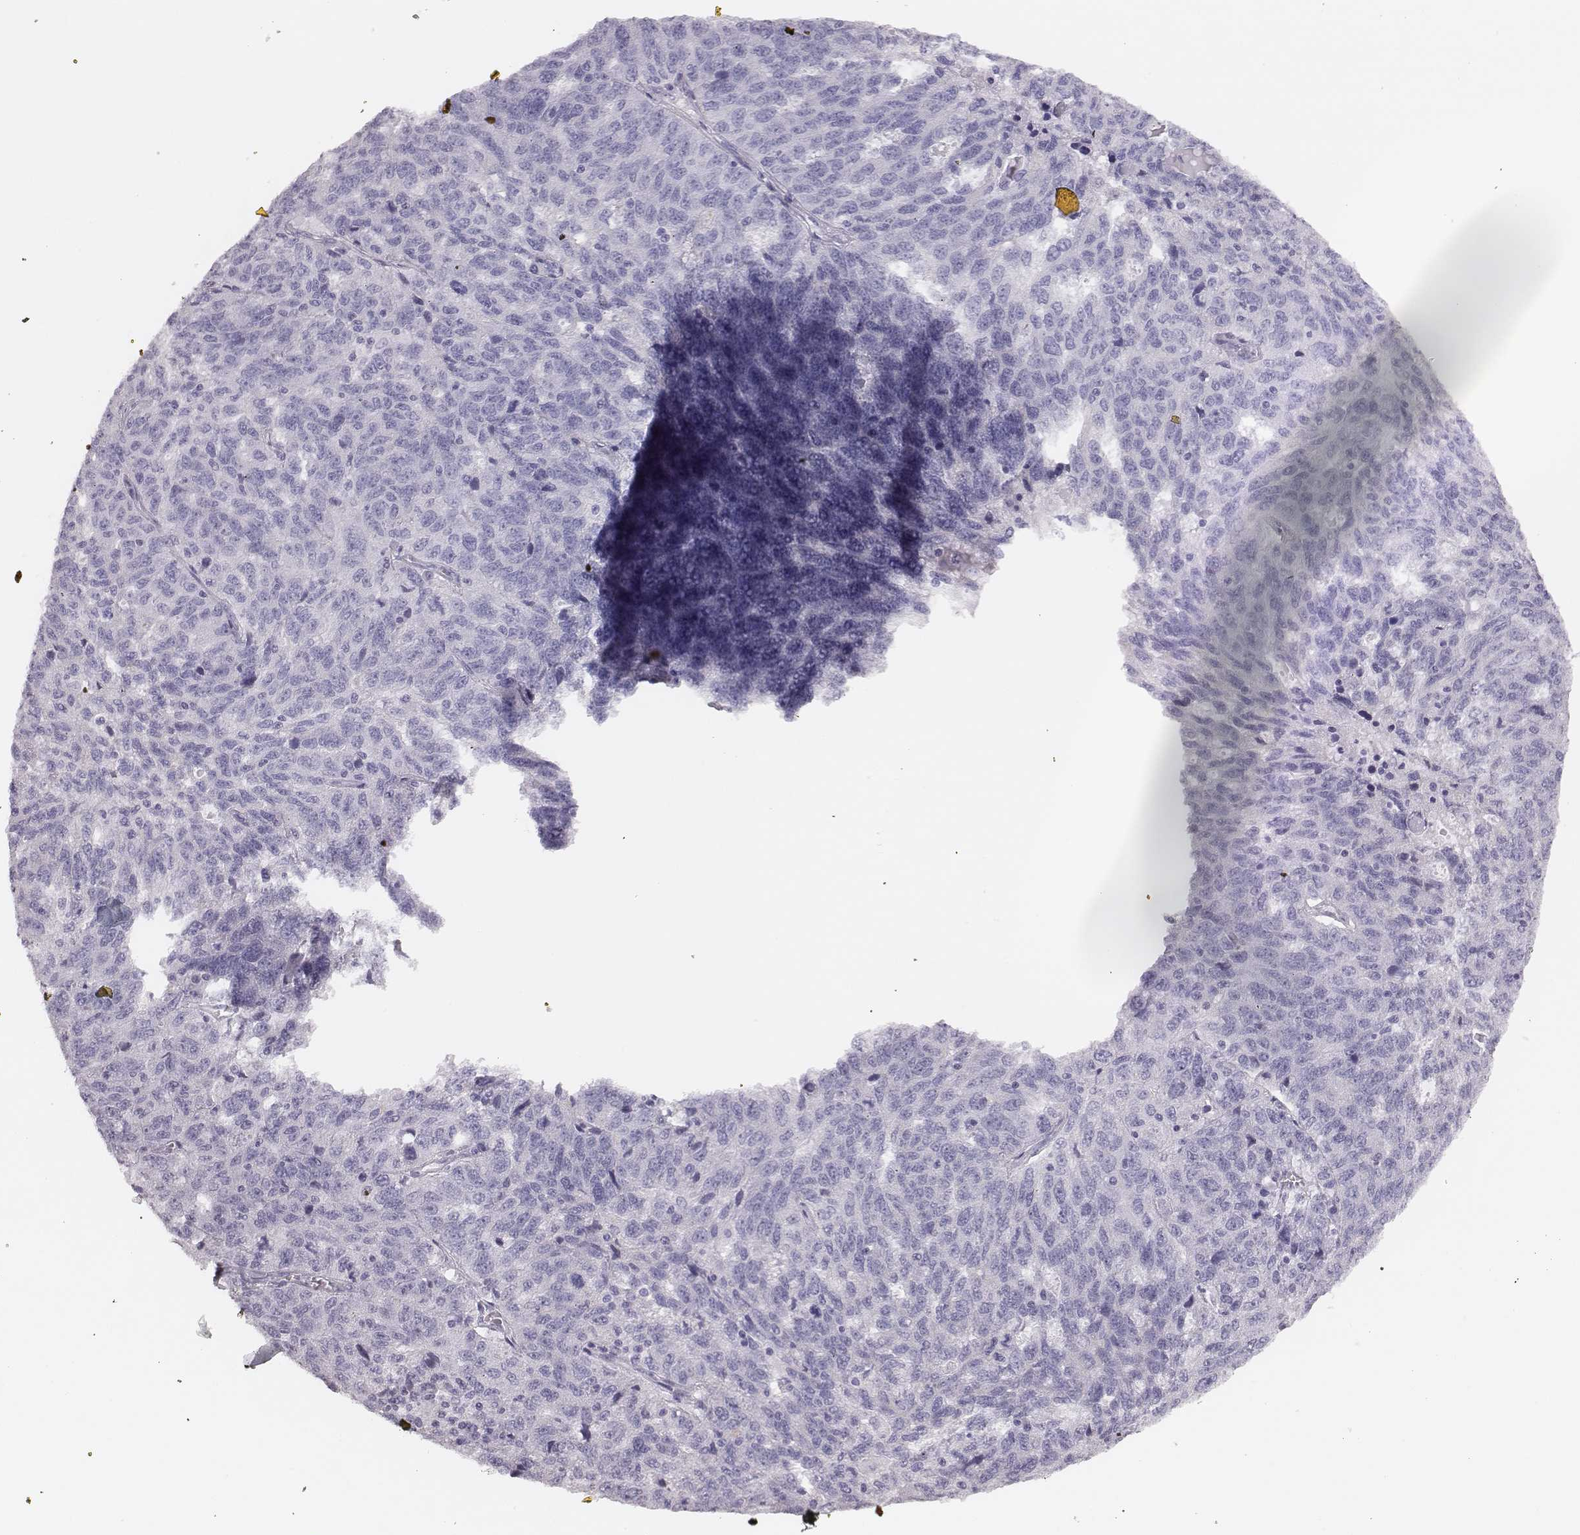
{"staining": {"intensity": "negative", "quantity": "none", "location": "none"}, "tissue": "ovarian cancer", "cell_type": "Tumor cells", "image_type": "cancer", "snomed": [{"axis": "morphology", "description": "Cystadenocarcinoma, serous, NOS"}, {"axis": "topography", "description": "Ovary"}], "caption": "DAB immunohistochemical staining of human serous cystadenocarcinoma (ovarian) reveals no significant staining in tumor cells.", "gene": "H1-6", "patient": {"sex": "female", "age": 71}}